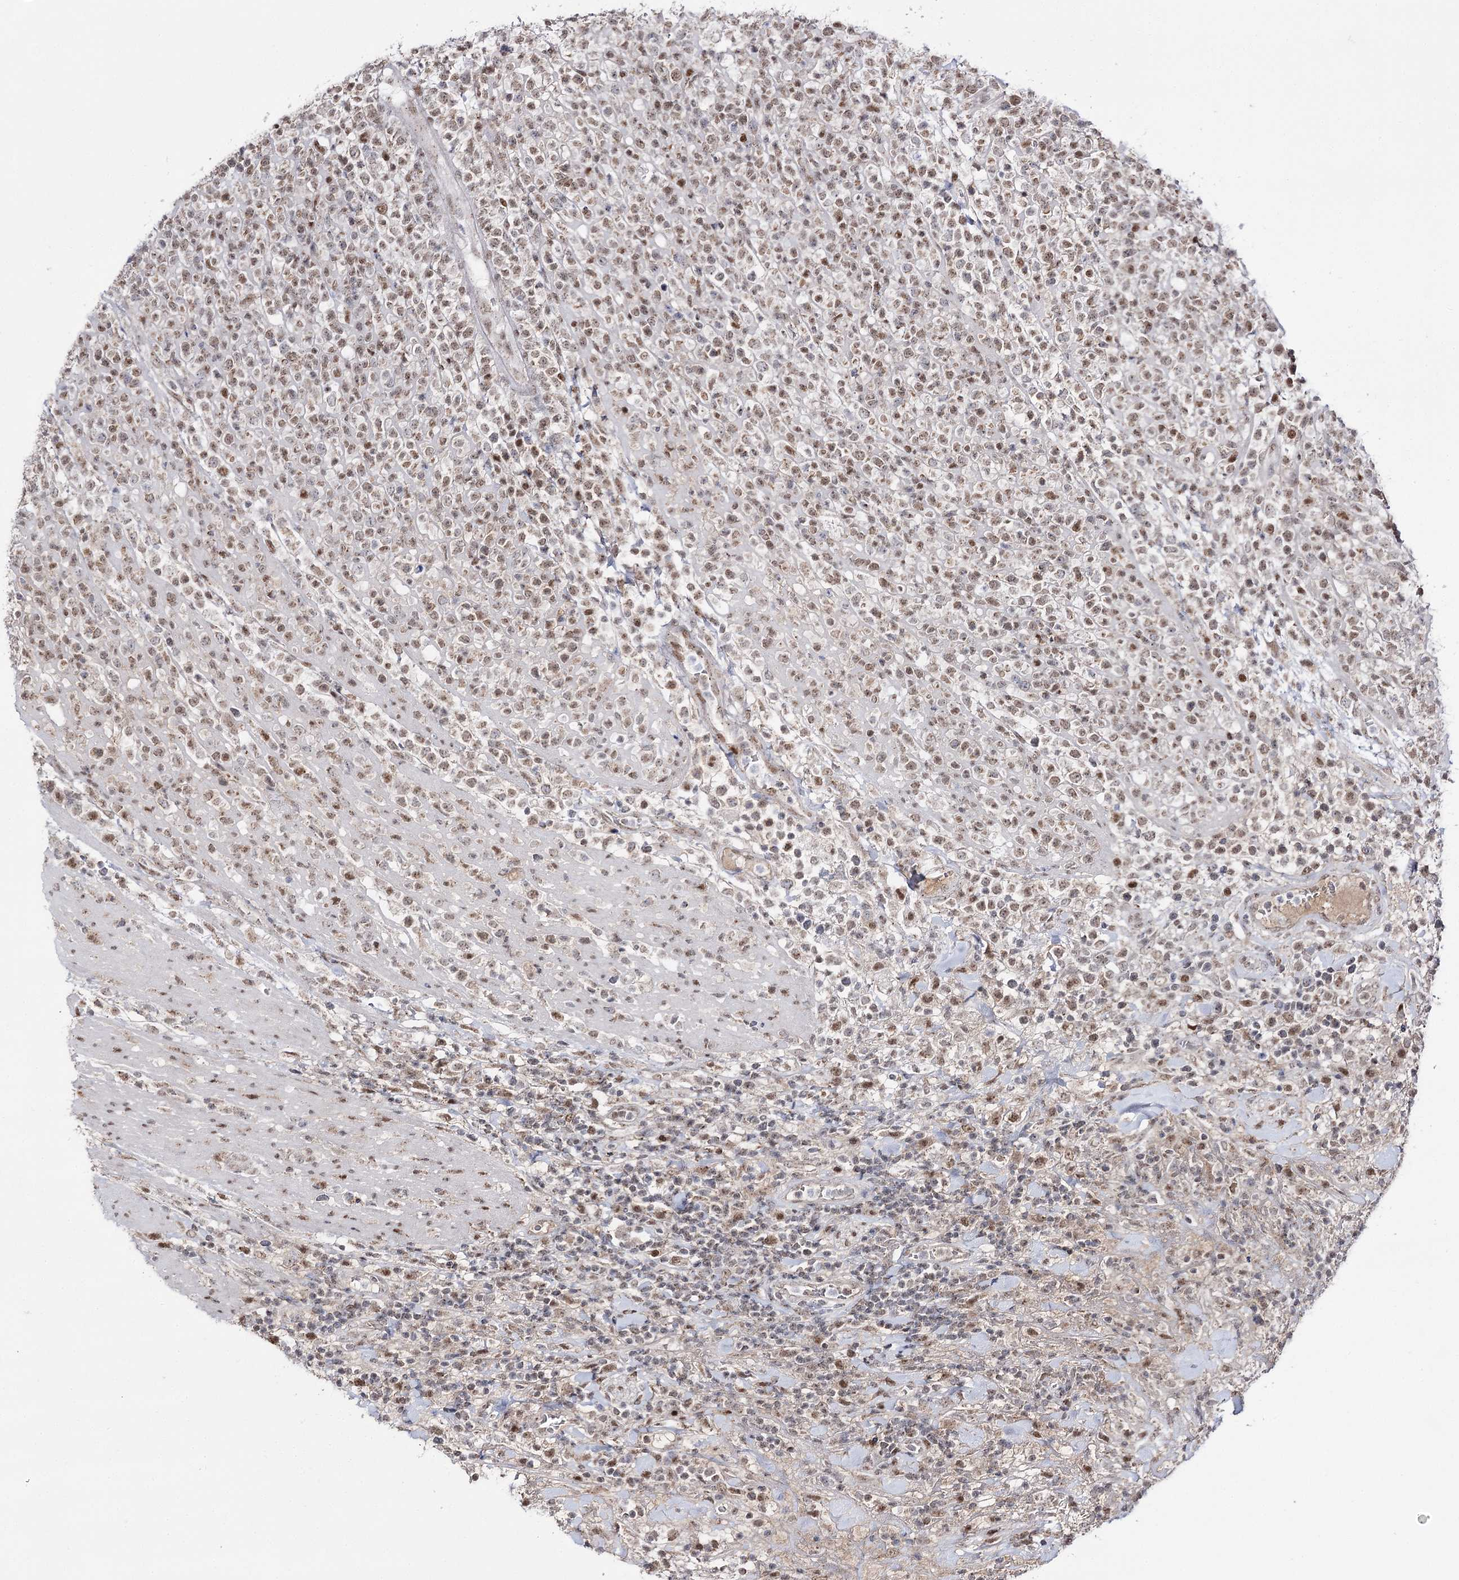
{"staining": {"intensity": "moderate", "quantity": ">75%", "location": "nuclear"}, "tissue": "lymphoma", "cell_type": "Tumor cells", "image_type": "cancer", "snomed": [{"axis": "morphology", "description": "Malignant lymphoma, non-Hodgkin's type, High grade"}, {"axis": "topography", "description": "Colon"}], "caption": "DAB immunohistochemical staining of human high-grade malignant lymphoma, non-Hodgkin's type reveals moderate nuclear protein staining in about >75% of tumor cells.", "gene": "VGLL4", "patient": {"sex": "female", "age": 53}}